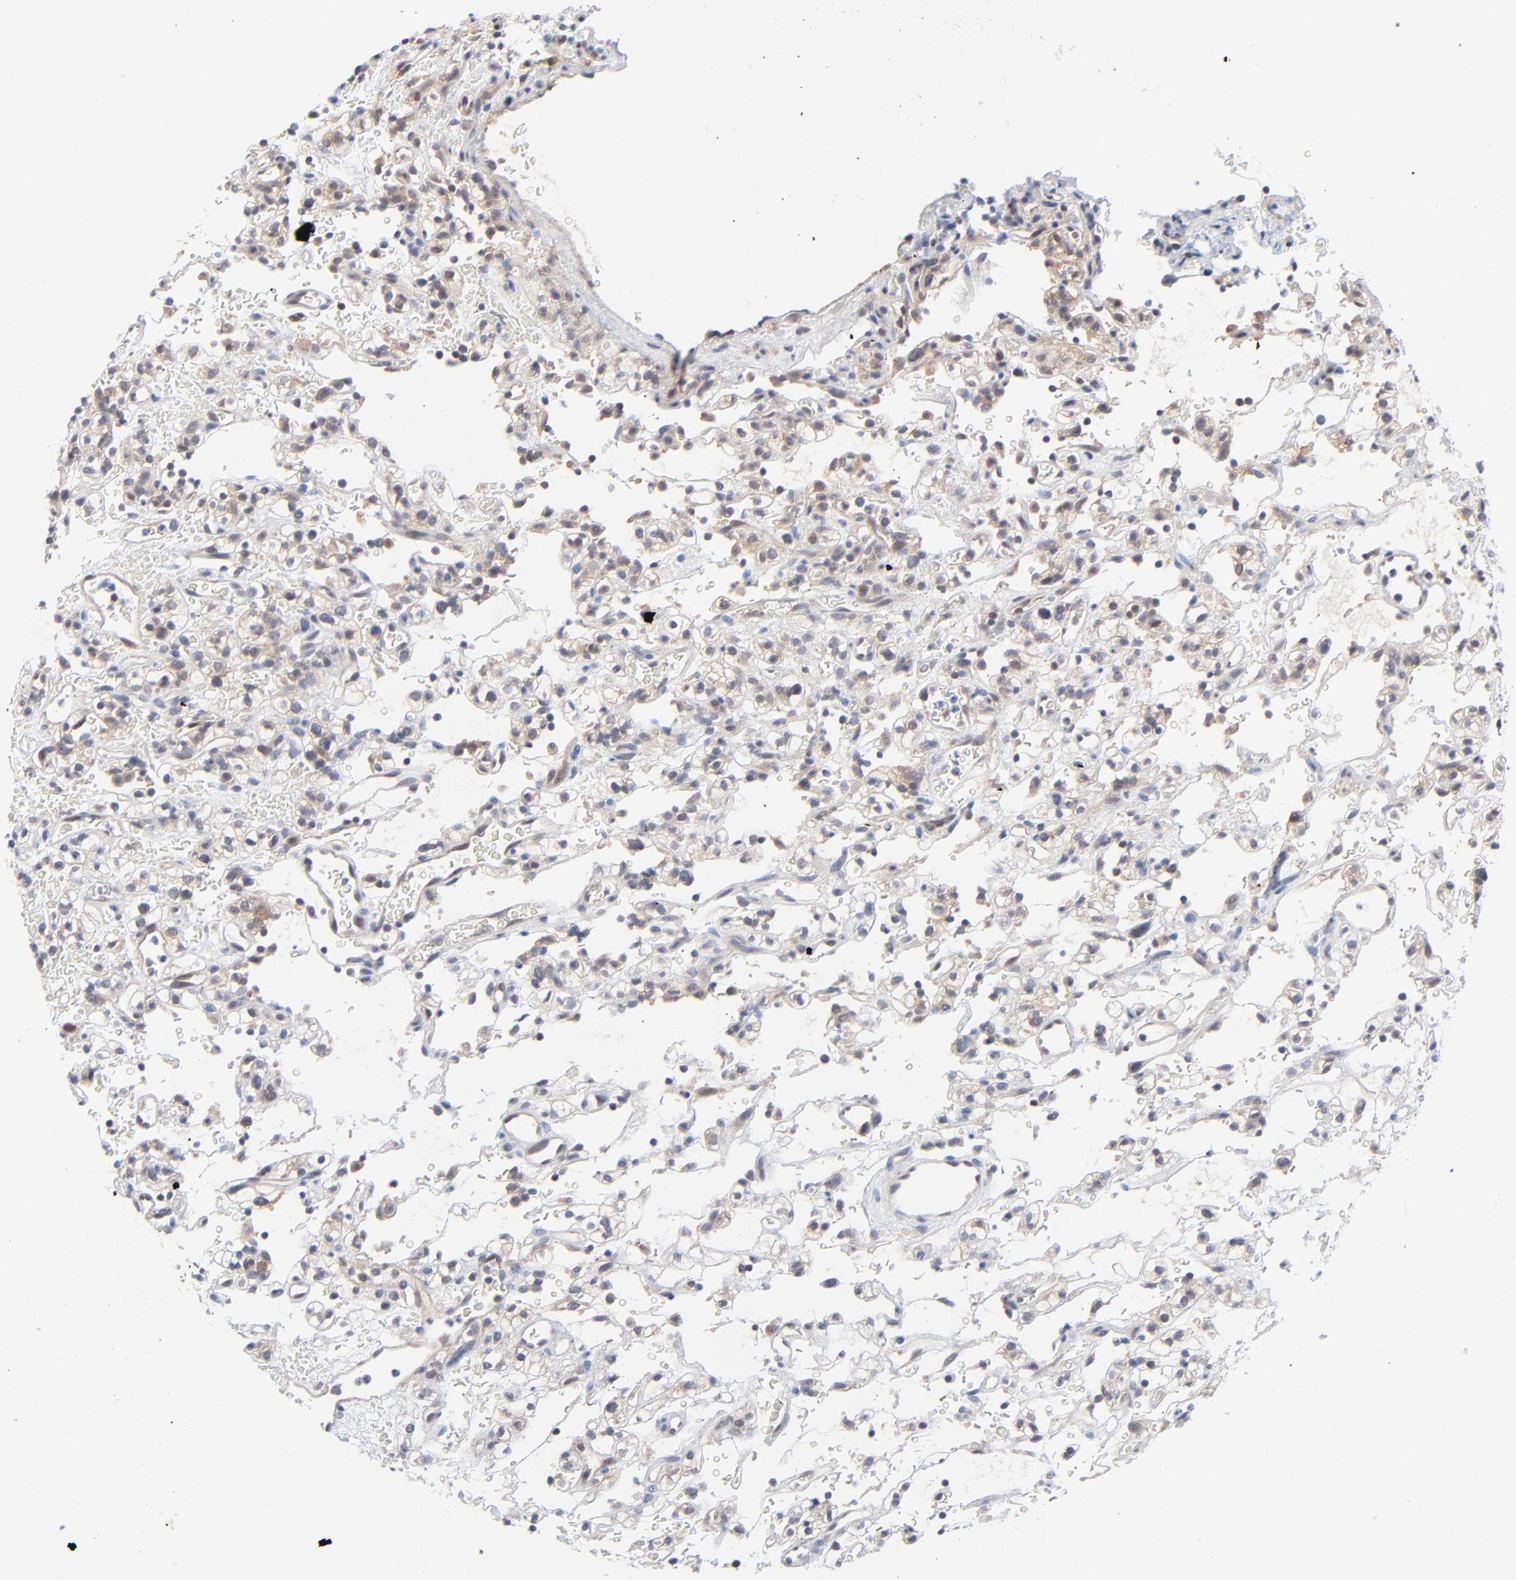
{"staining": {"intensity": "weak", "quantity": "25%-75%", "location": "cytoplasmic/membranous"}, "tissue": "renal cancer", "cell_type": "Tumor cells", "image_type": "cancer", "snomed": [{"axis": "morphology", "description": "Normal tissue, NOS"}, {"axis": "morphology", "description": "Adenocarcinoma, NOS"}, {"axis": "topography", "description": "Kidney"}], "caption": "This is an image of immunohistochemistry (IHC) staining of renal cancer, which shows weak positivity in the cytoplasmic/membranous of tumor cells.", "gene": "RPS6KB1", "patient": {"sex": "female", "age": 72}}